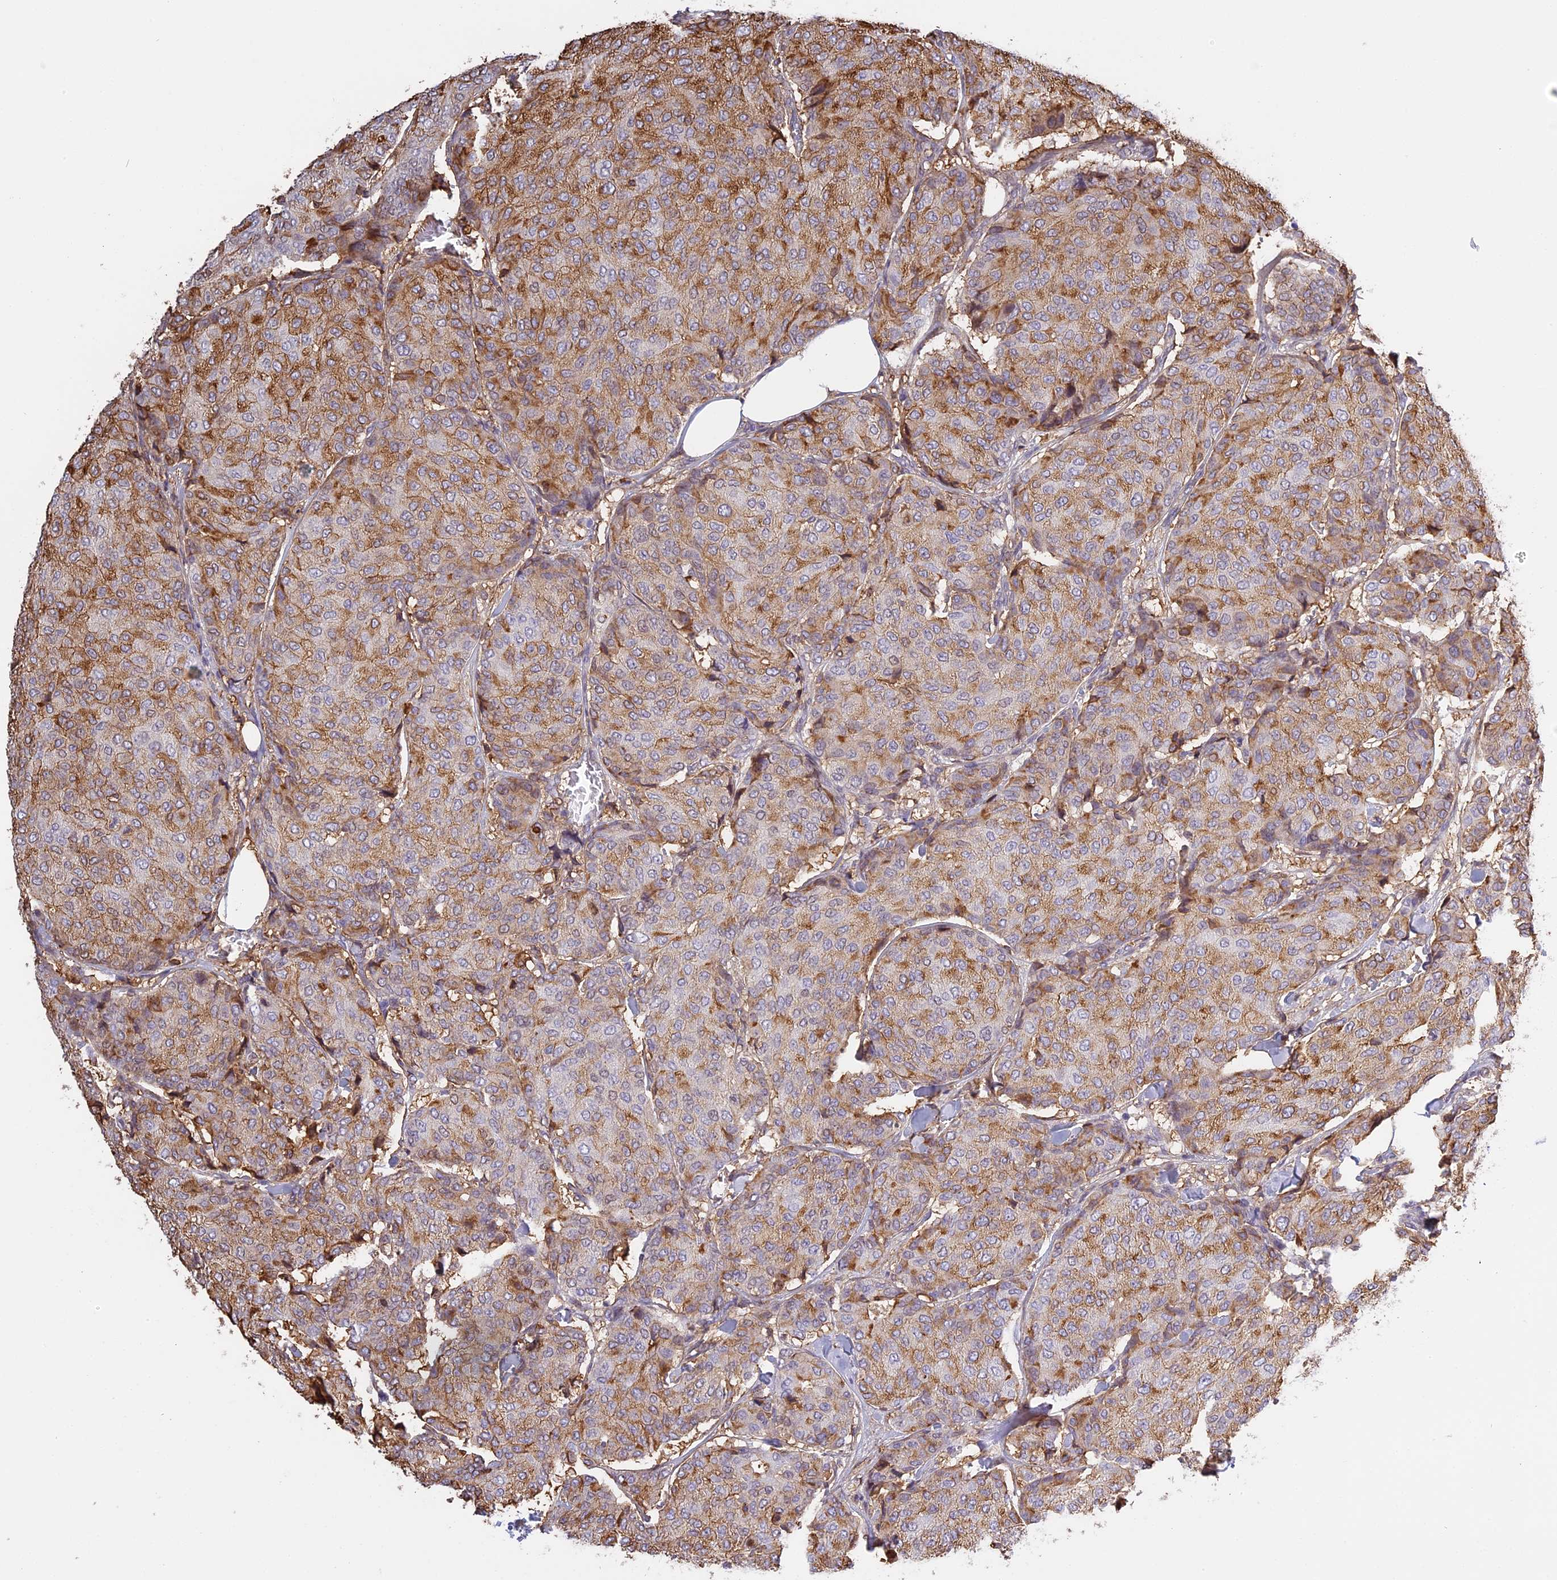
{"staining": {"intensity": "moderate", "quantity": "25%-75%", "location": "cytoplasmic/membranous"}, "tissue": "breast cancer", "cell_type": "Tumor cells", "image_type": "cancer", "snomed": [{"axis": "morphology", "description": "Duct carcinoma"}, {"axis": "topography", "description": "Breast"}], "caption": "Immunohistochemistry (IHC) staining of breast invasive ductal carcinoma, which demonstrates medium levels of moderate cytoplasmic/membranous staining in about 25%-75% of tumor cells indicating moderate cytoplasmic/membranous protein expression. The staining was performed using DAB (brown) for protein detection and nuclei were counterstained in hematoxylin (blue).", "gene": "TMEM255B", "patient": {"sex": "female", "age": 75}}